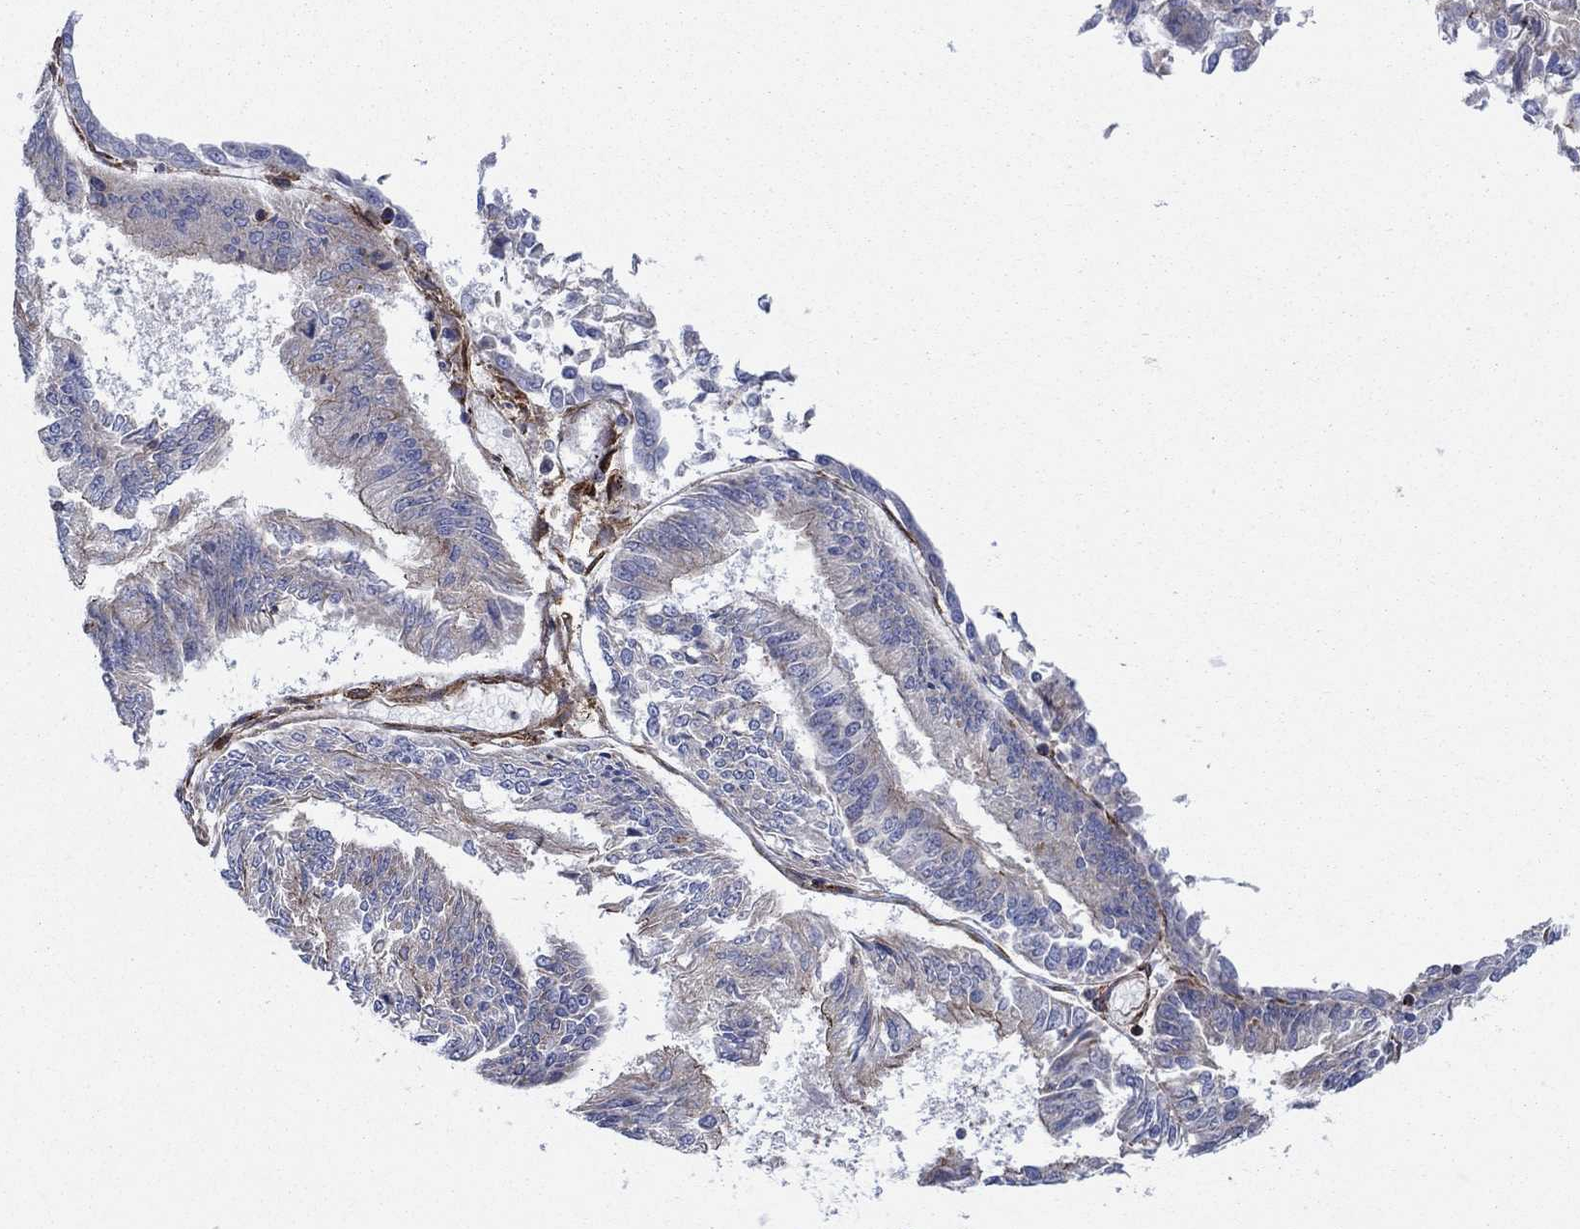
{"staining": {"intensity": "weak", "quantity": "<25%", "location": "cytoplasmic/membranous"}, "tissue": "endometrial cancer", "cell_type": "Tumor cells", "image_type": "cancer", "snomed": [{"axis": "morphology", "description": "Adenocarcinoma, NOS"}, {"axis": "topography", "description": "Endometrium"}], "caption": "Tumor cells show no significant staining in adenocarcinoma (endometrial).", "gene": "PAG1", "patient": {"sex": "female", "age": 58}}